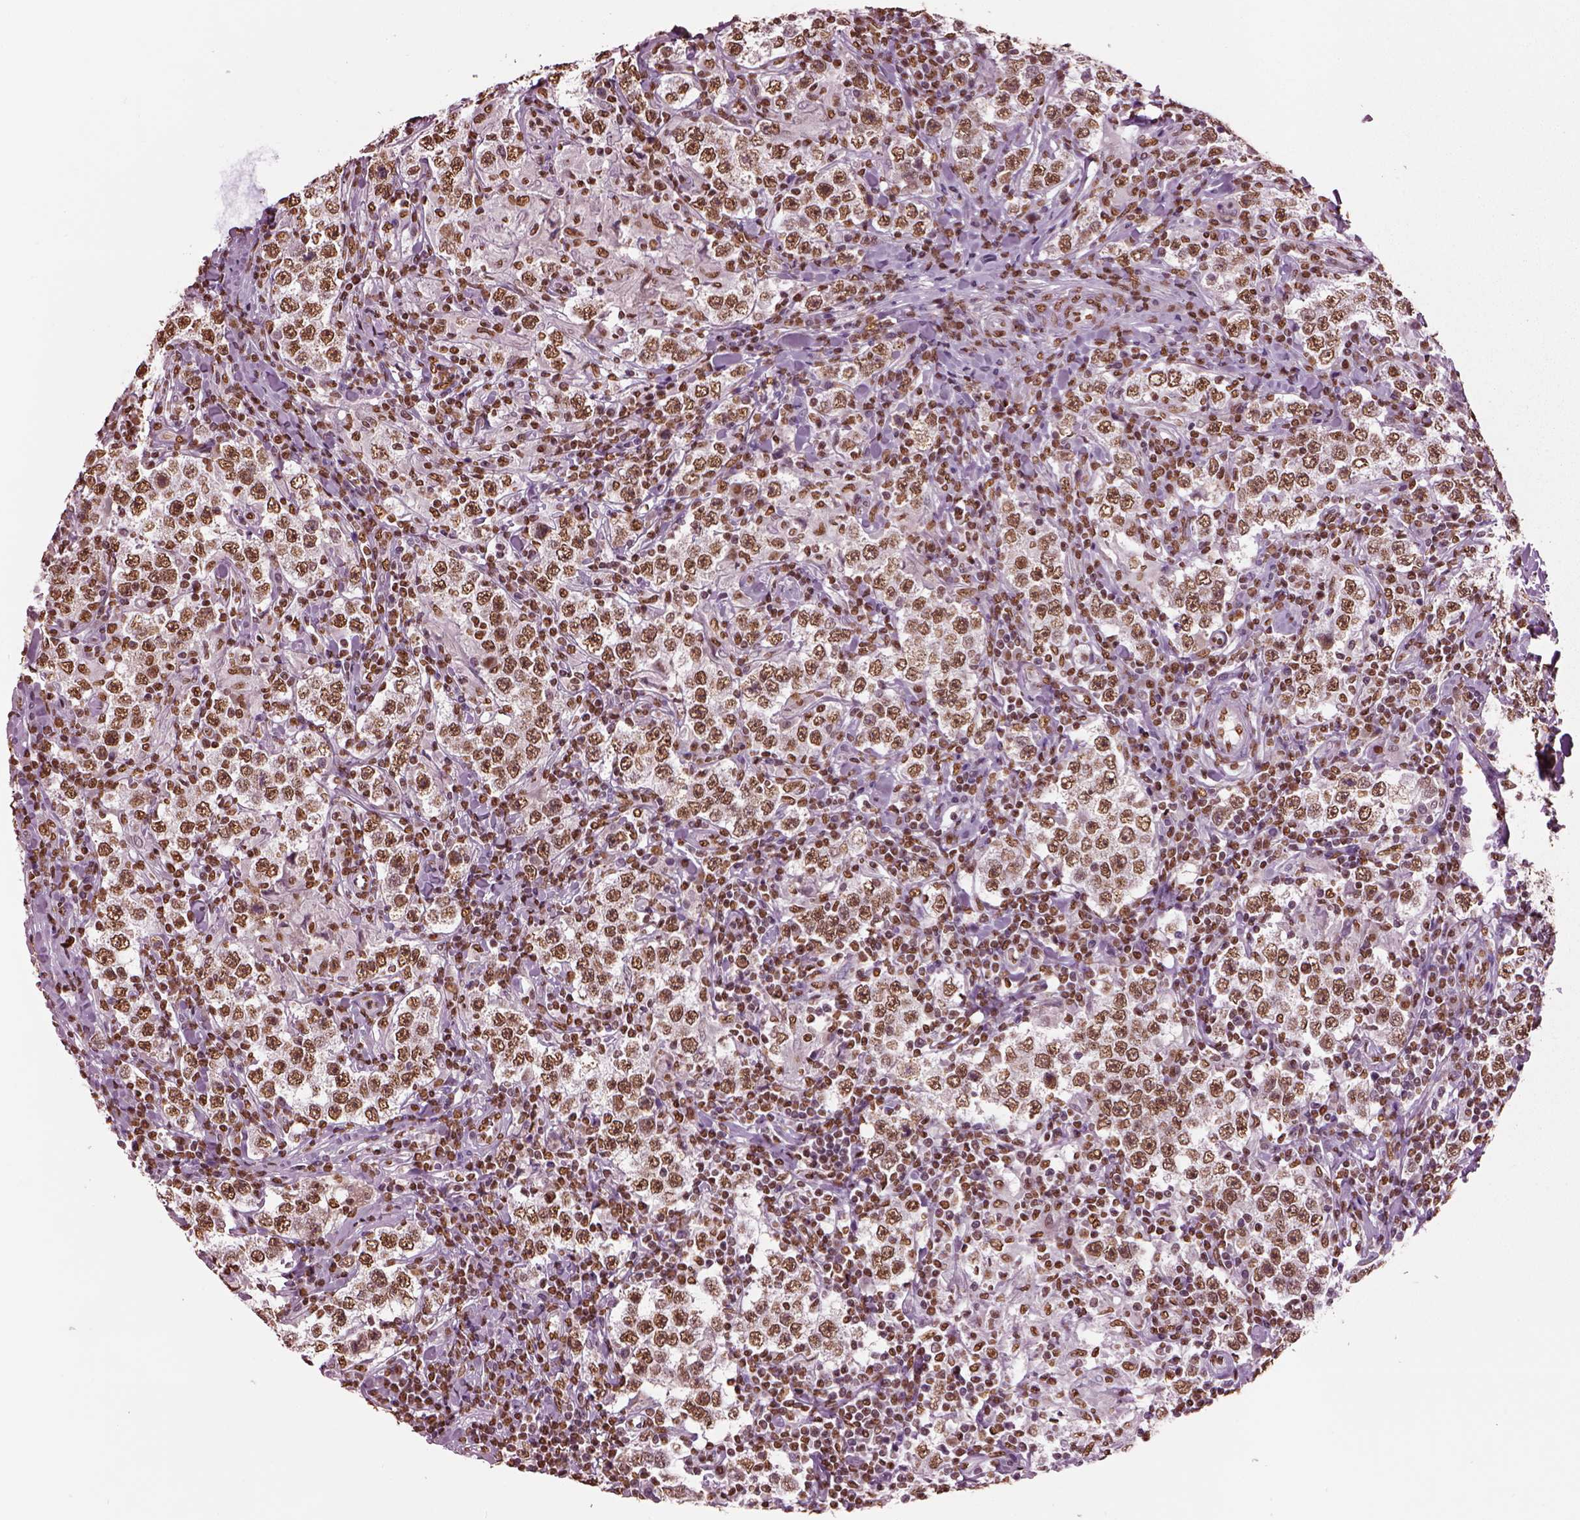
{"staining": {"intensity": "moderate", "quantity": ">75%", "location": "nuclear"}, "tissue": "testis cancer", "cell_type": "Tumor cells", "image_type": "cancer", "snomed": [{"axis": "morphology", "description": "Seminoma, NOS"}, {"axis": "morphology", "description": "Carcinoma, Embryonal, NOS"}, {"axis": "topography", "description": "Testis"}], "caption": "This is a micrograph of IHC staining of testis cancer (seminoma), which shows moderate positivity in the nuclear of tumor cells.", "gene": "DDX3X", "patient": {"sex": "male", "age": 41}}